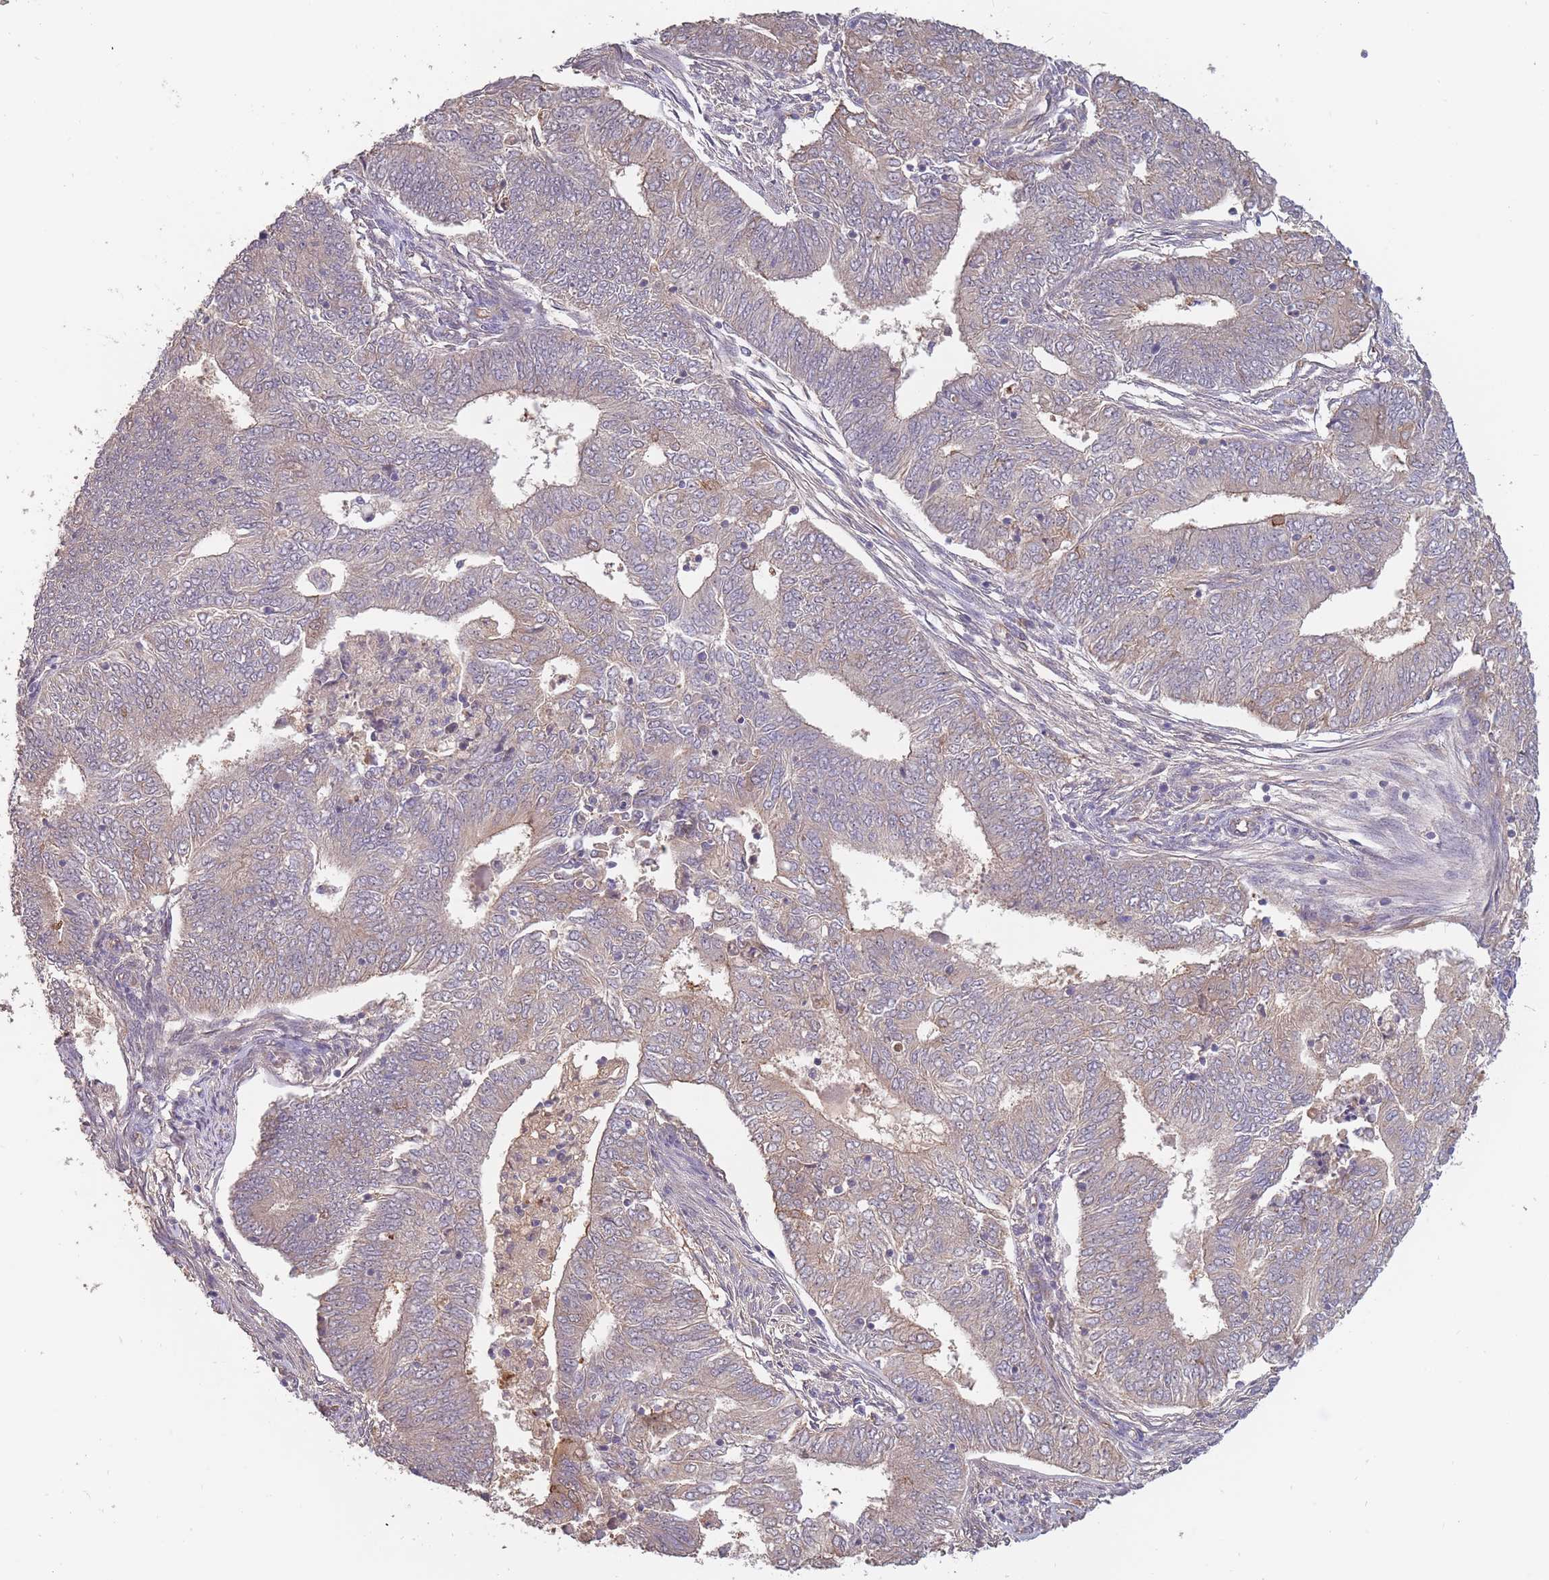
{"staining": {"intensity": "weak", "quantity": "<25%", "location": "cytoplasmic/membranous"}, "tissue": "endometrial cancer", "cell_type": "Tumor cells", "image_type": "cancer", "snomed": [{"axis": "morphology", "description": "Adenocarcinoma, NOS"}, {"axis": "topography", "description": "Endometrium"}], "caption": "Protein analysis of adenocarcinoma (endometrial) demonstrates no significant expression in tumor cells. (Brightfield microscopy of DAB (3,3'-diaminobenzidine) IHC at high magnification).", "gene": "KIAA1755", "patient": {"sex": "female", "age": 62}}